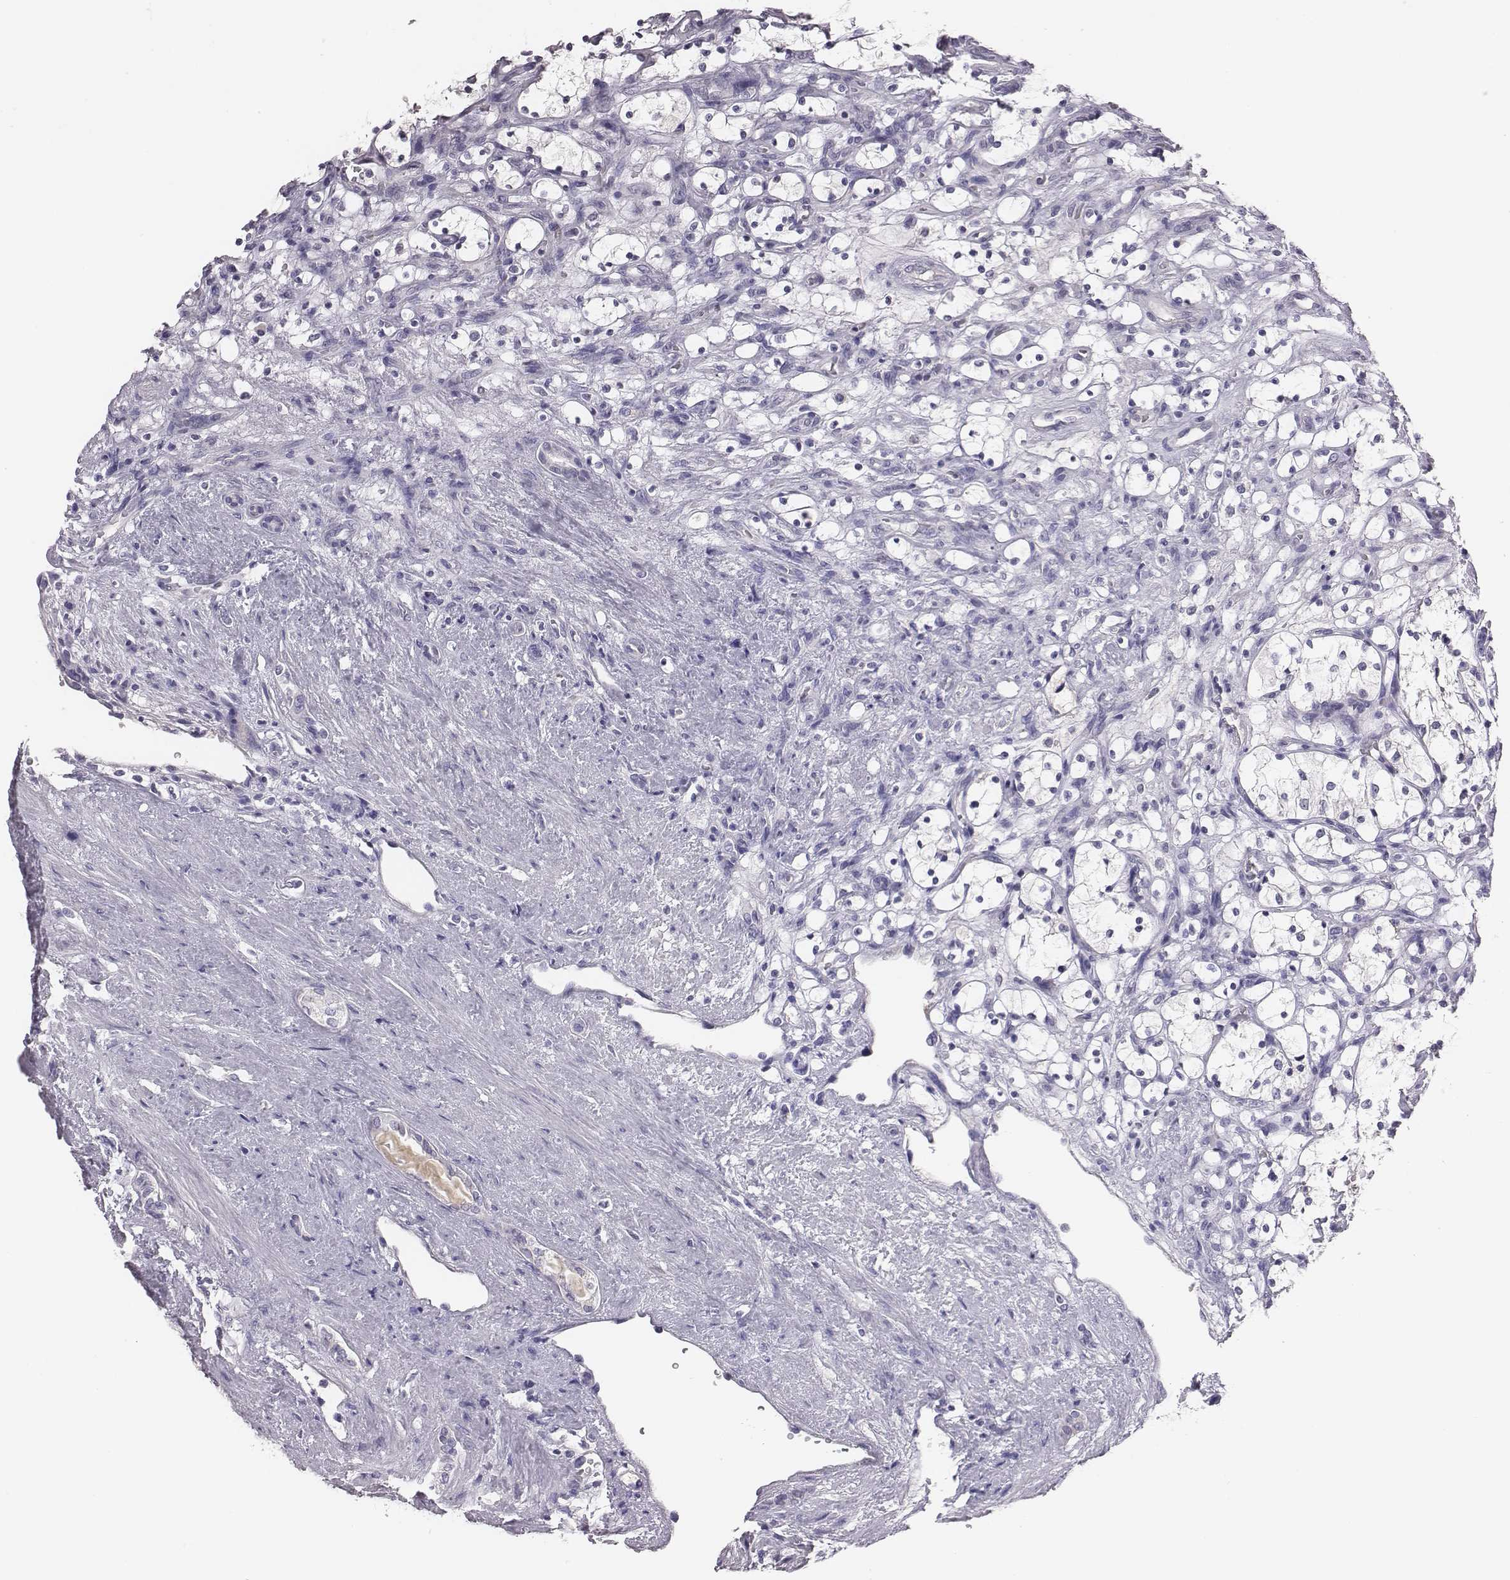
{"staining": {"intensity": "negative", "quantity": "none", "location": "none"}, "tissue": "renal cancer", "cell_type": "Tumor cells", "image_type": "cancer", "snomed": [{"axis": "morphology", "description": "Adenocarcinoma, NOS"}, {"axis": "topography", "description": "Kidney"}], "caption": "Immunohistochemical staining of adenocarcinoma (renal) exhibits no significant staining in tumor cells.", "gene": "EN1", "patient": {"sex": "female", "age": 69}}